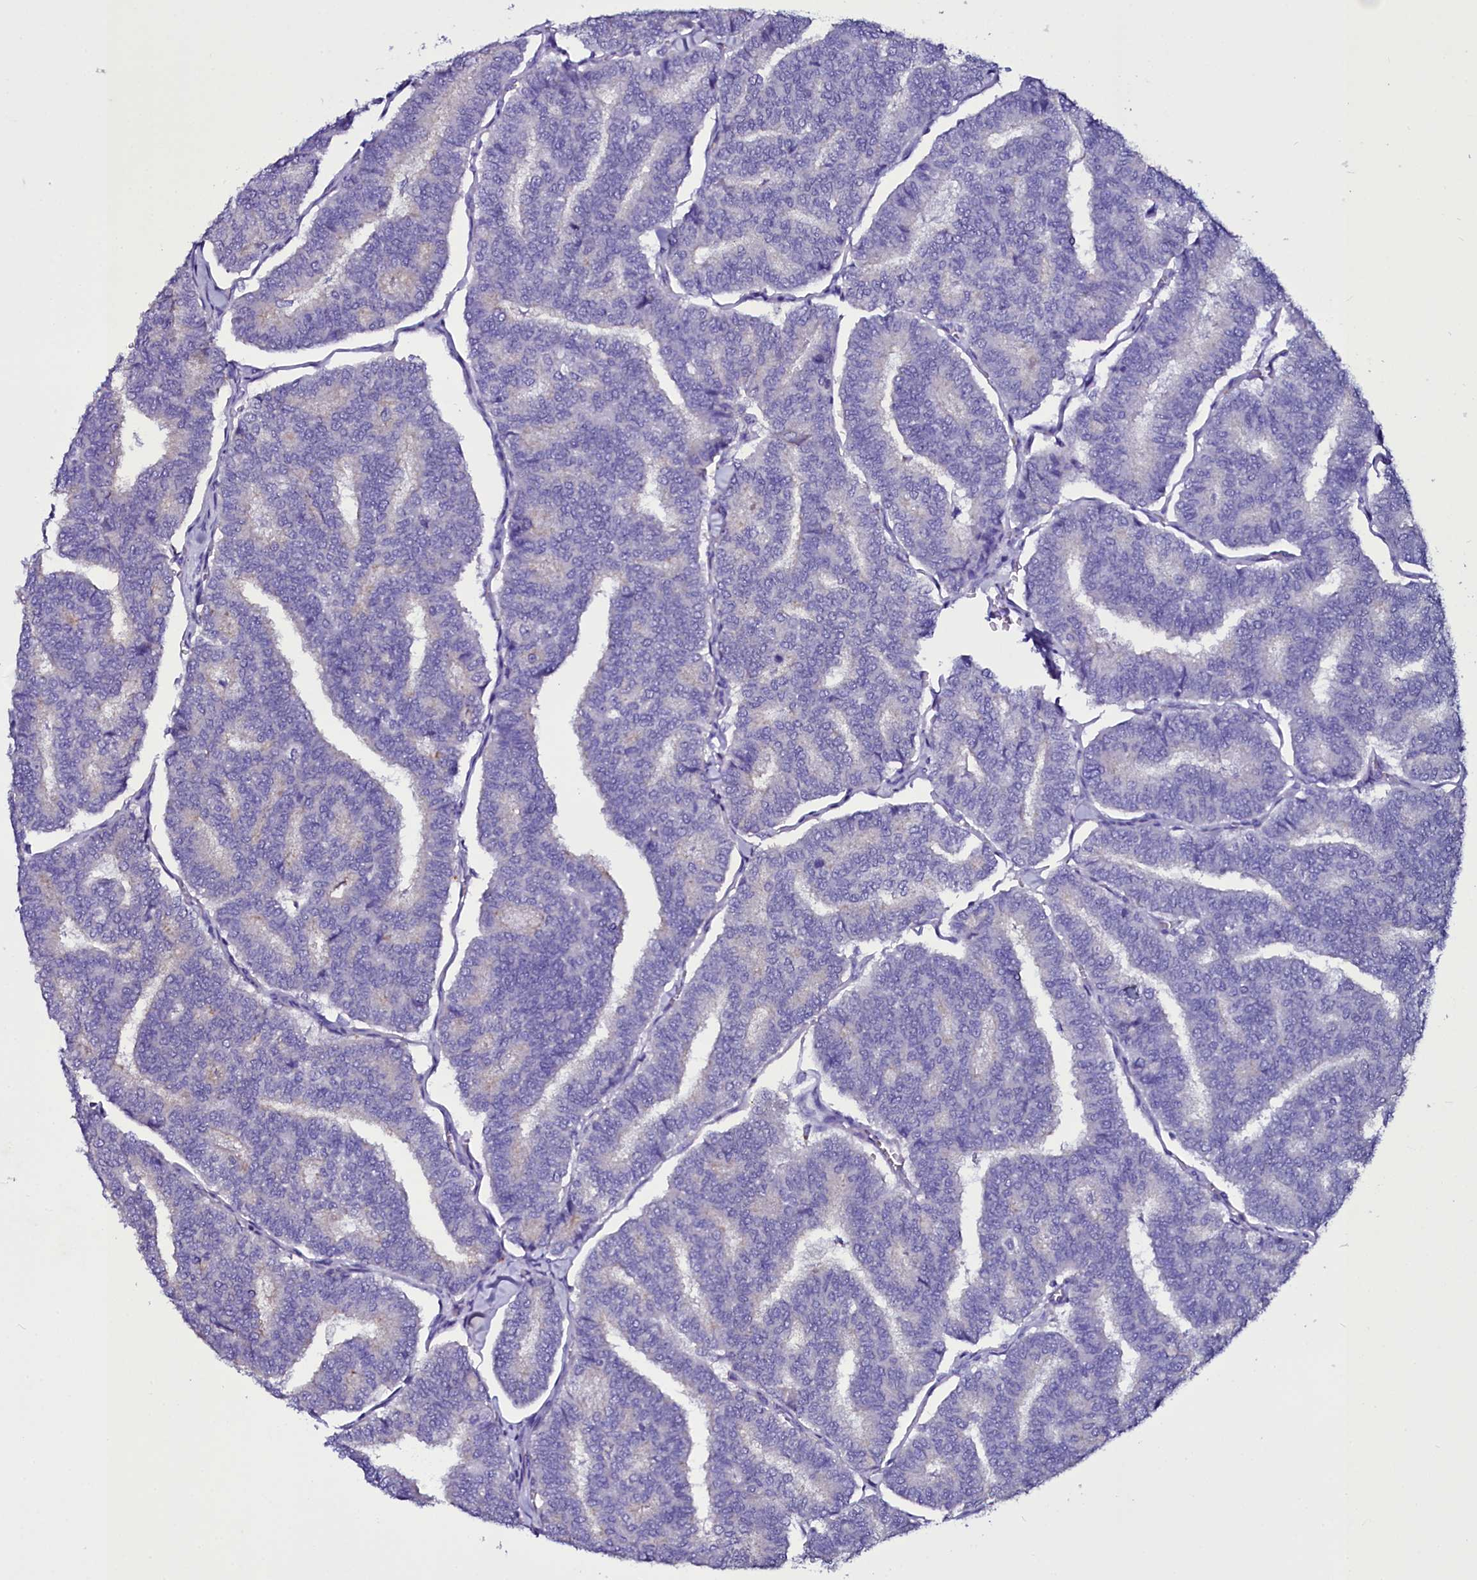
{"staining": {"intensity": "negative", "quantity": "none", "location": "none"}, "tissue": "thyroid cancer", "cell_type": "Tumor cells", "image_type": "cancer", "snomed": [{"axis": "morphology", "description": "Papillary adenocarcinoma, NOS"}, {"axis": "topography", "description": "Thyroid gland"}], "caption": "DAB (3,3'-diaminobenzidine) immunohistochemical staining of human papillary adenocarcinoma (thyroid) demonstrates no significant positivity in tumor cells. The staining was performed using DAB to visualize the protein expression in brown, while the nuclei were stained in blue with hematoxylin (Magnification: 20x).", "gene": "SELENOT", "patient": {"sex": "female", "age": 35}}